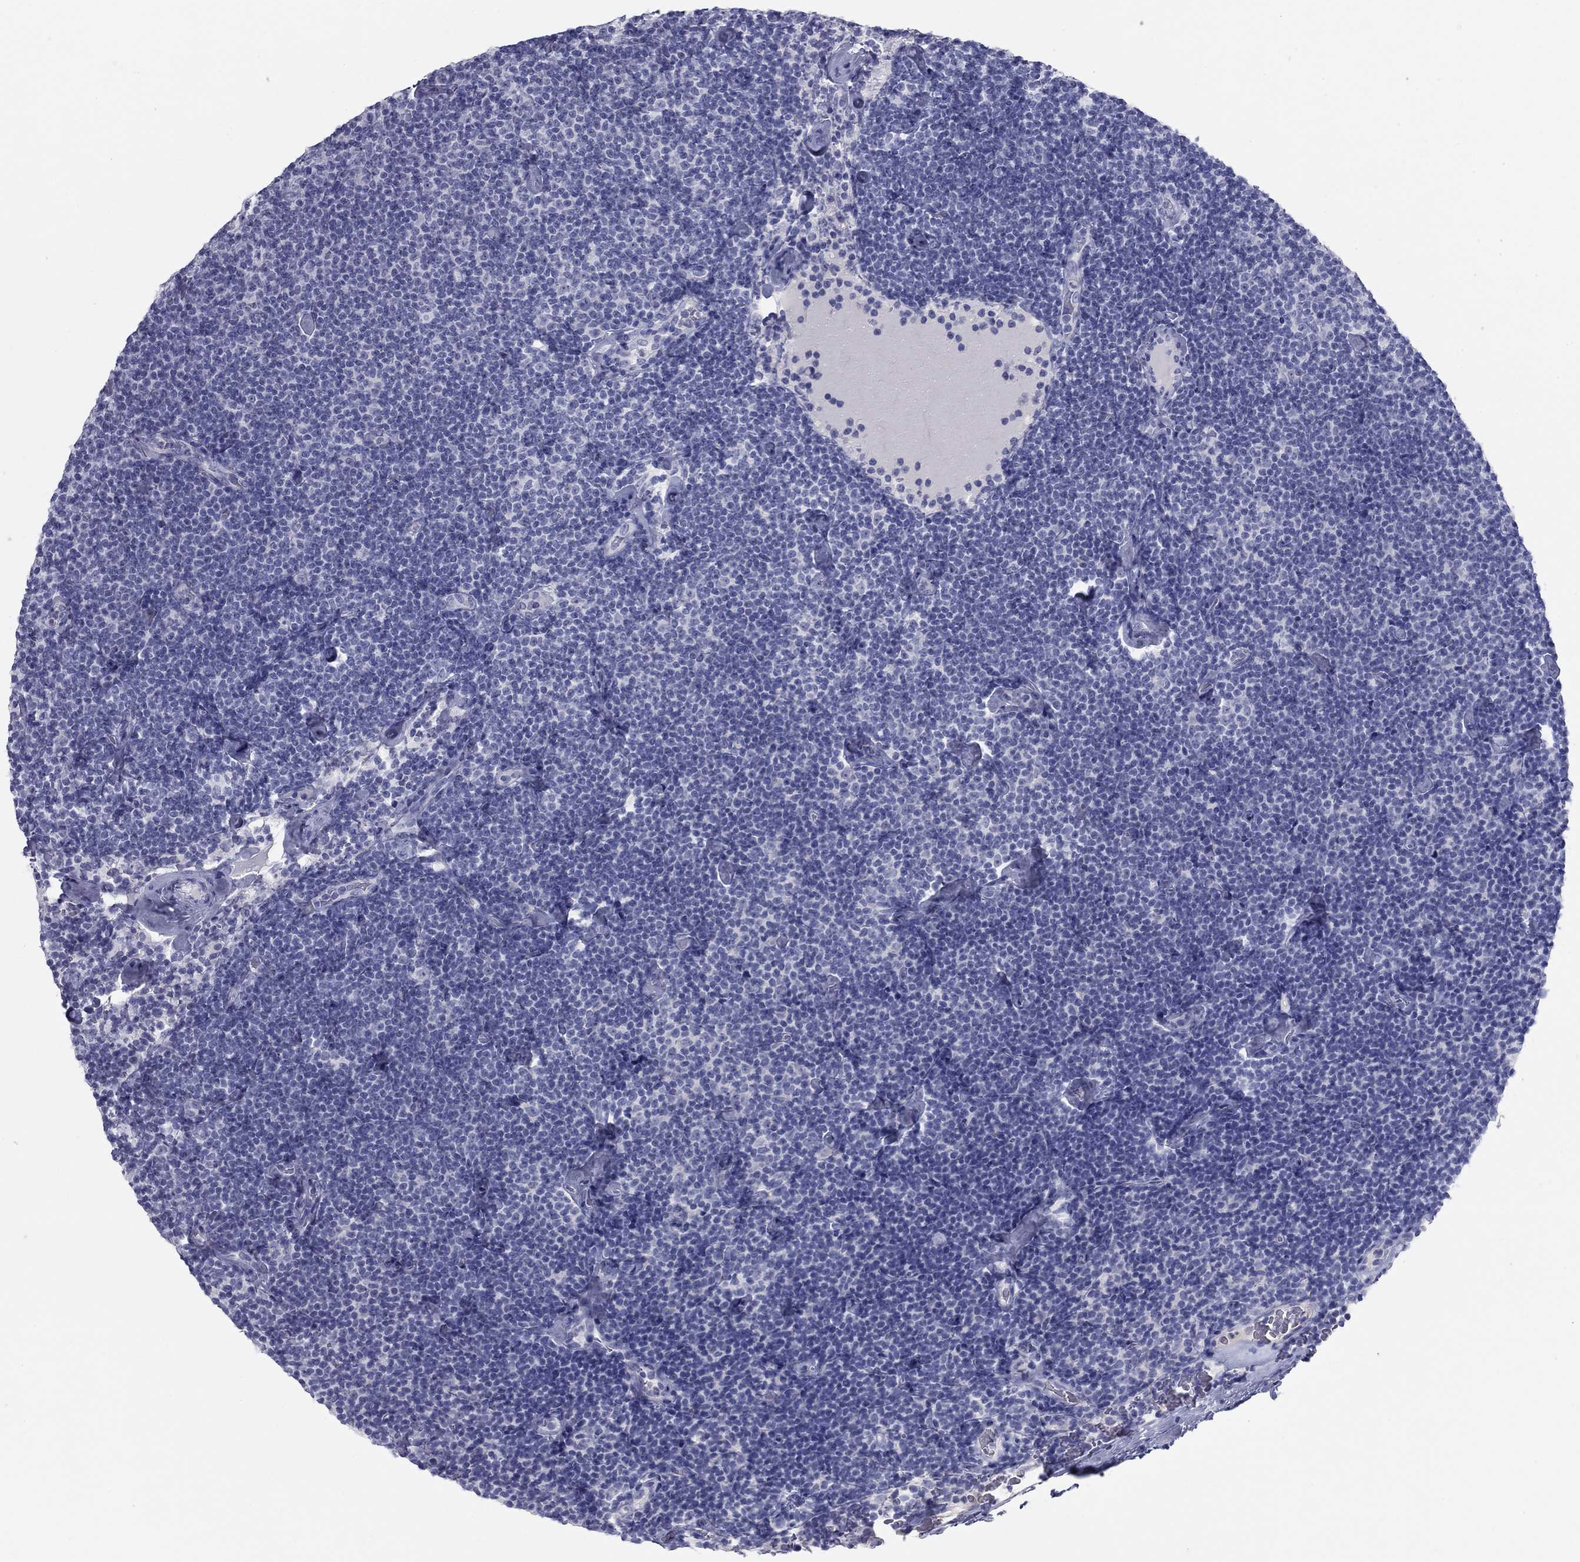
{"staining": {"intensity": "negative", "quantity": "none", "location": "none"}, "tissue": "lymphoma", "cell_type": "Tumor cells", "image_type": "cancer", "snomed": [{"axis": "morphology", "description": "Malignant lymphoma, non-Hodgkin's type, Low grade"}, {"axis": "topography", "description": "Lymph node"}], "caption": "Malignant lymphoma, non-Hodgkin's type (low-grade) was stained to show a protein in brown. There is no significant expression in tumor cells.", "gene": "KRT75", "patient": {"sex": "male", "age": 81}}